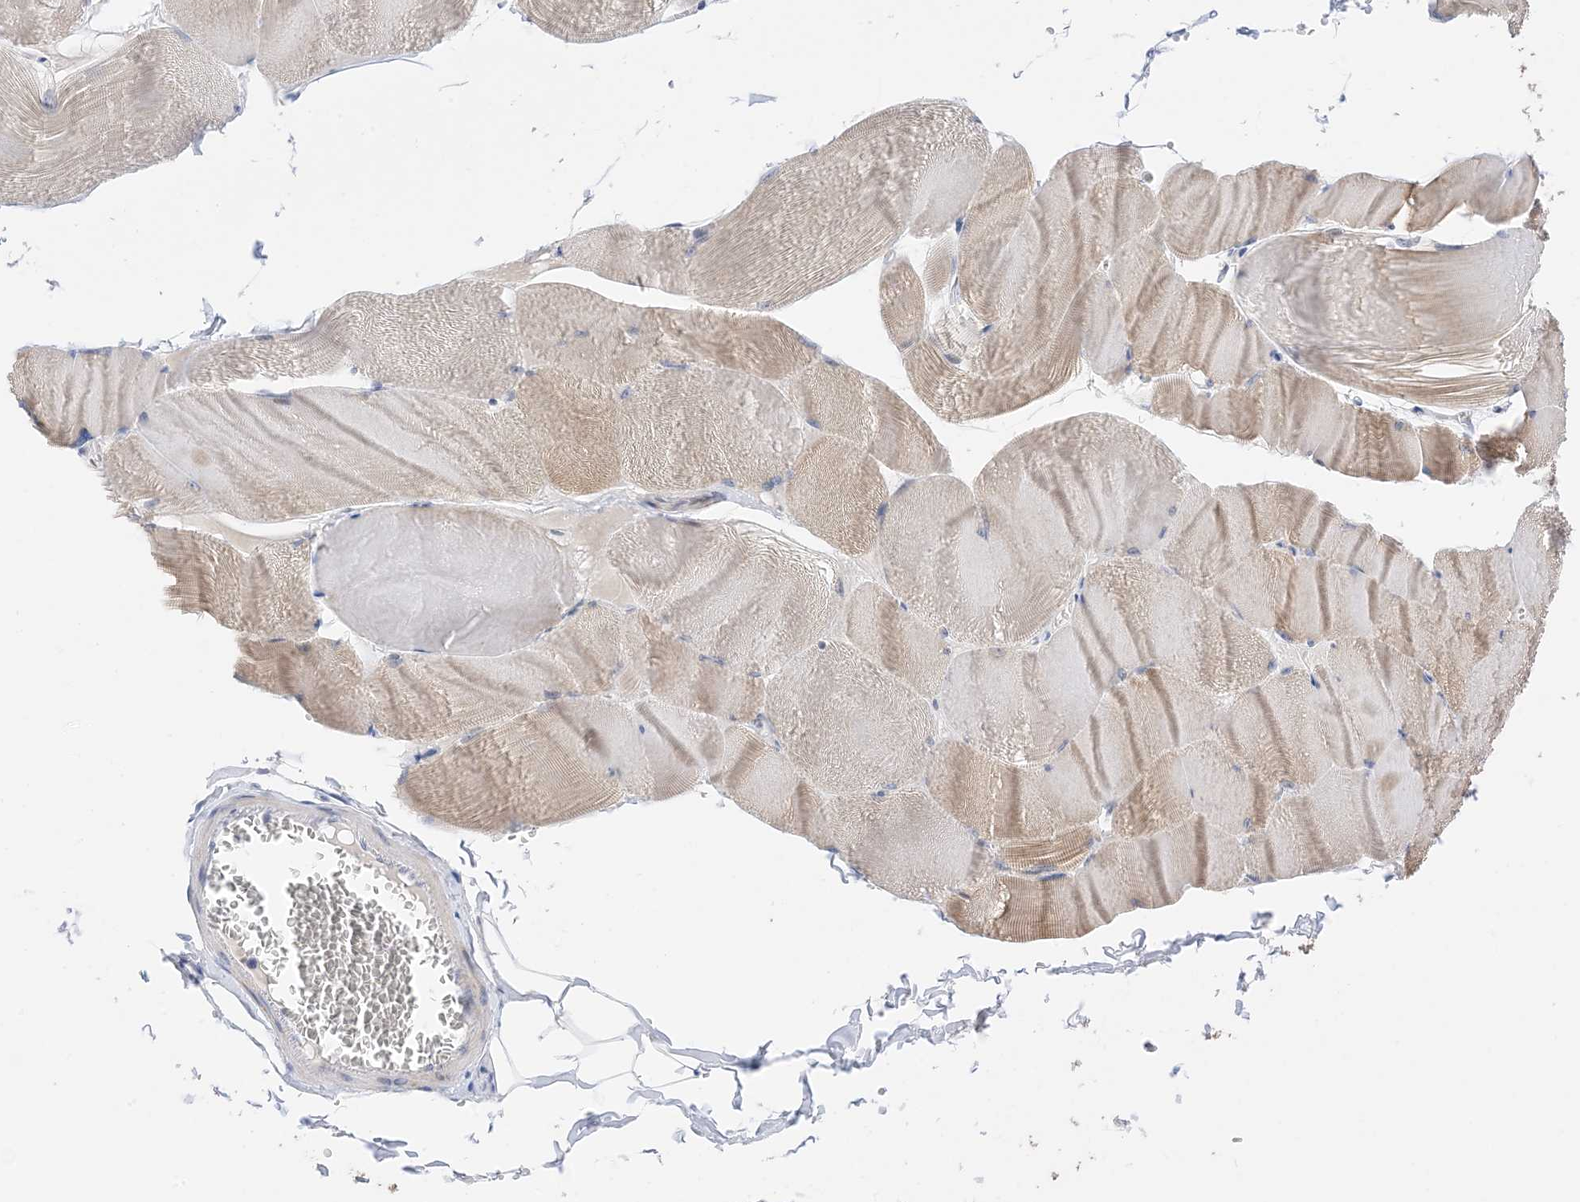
{"staining": {"intensity": "weak", "quantity": "25%-75%", "location": "cytoplasmic/membranous"}, "tissue": "skeletal muscle", "cell_type": "Myocytes", "image_type": "normal", "snomed": [{"axis": "morphology", "description": "Normal tissue, NOS"}, {"axis": "morphology", "description": "Basal cell carcinoma"}, {"axis": "topography", "description": "Skeletal muscle"}], "caption": "Immunohistochemical staining of benign skeletal muscle shows weak cytoplasmic/membranous protein positivity in about 25%-75% of myocytes.", "gene": "PLK4", "patient": {"sex": "female", "age": 64}}